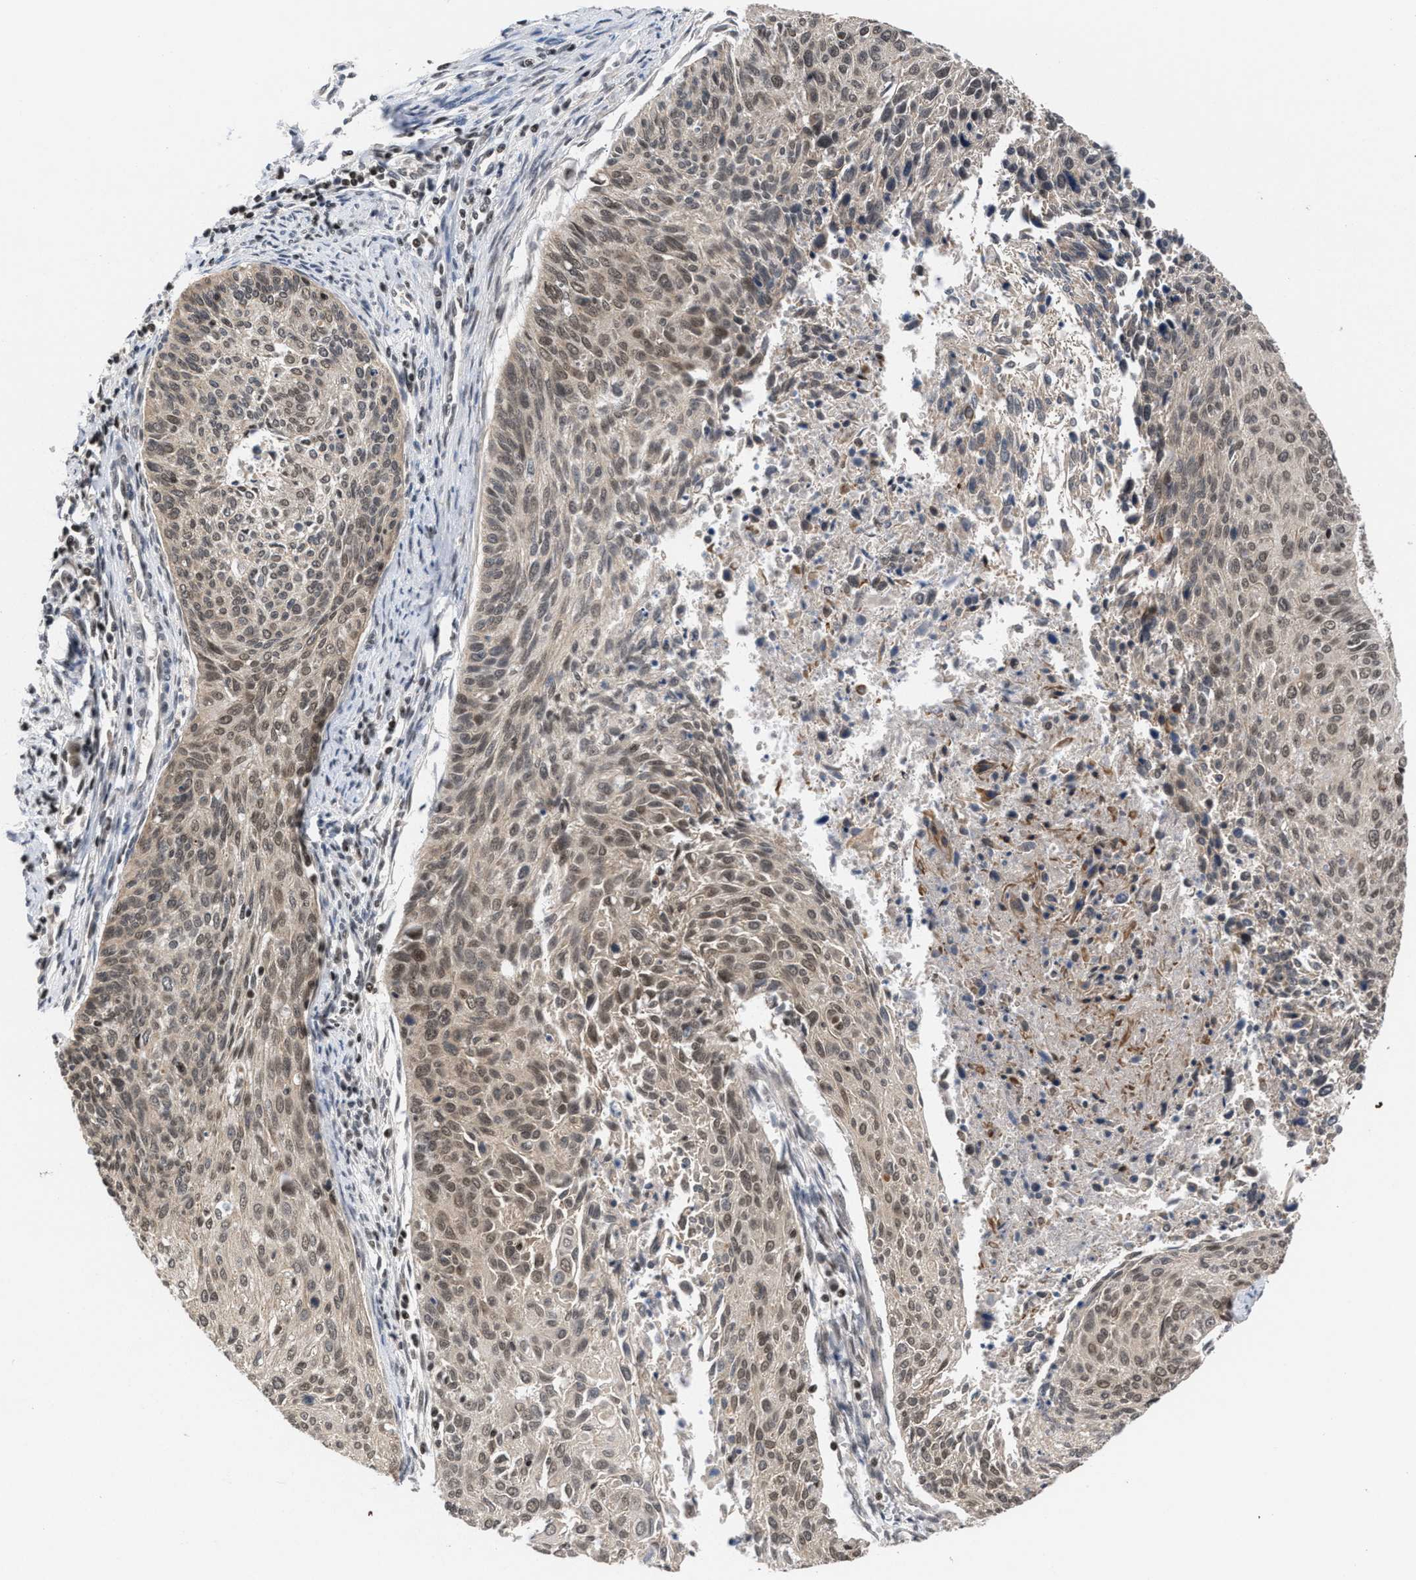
{"staining": {"intensity": "weak", "quantity": ">75%", "location": "cytoplasmic/membranous,nuclear"}, "tissue": "cervical cancer", "cell_type": "Tumor cells", "image_type": "cancer", "snomed": [{"axis": "morphology", "description": "Squamous cell carcinoma, NOS"}, {"axis": "topography", "description": "Cervix"}], "caption": "A histopathology image showing weak cytoplasmic/membranous and nuclear positivity in about >75% of tumor cells in squamous cell carcinoma (cervical), as visualized by brown immunohistochemical staining.", "gene": "C9orf78", "patient": {"sex": "female", "age": 55}}